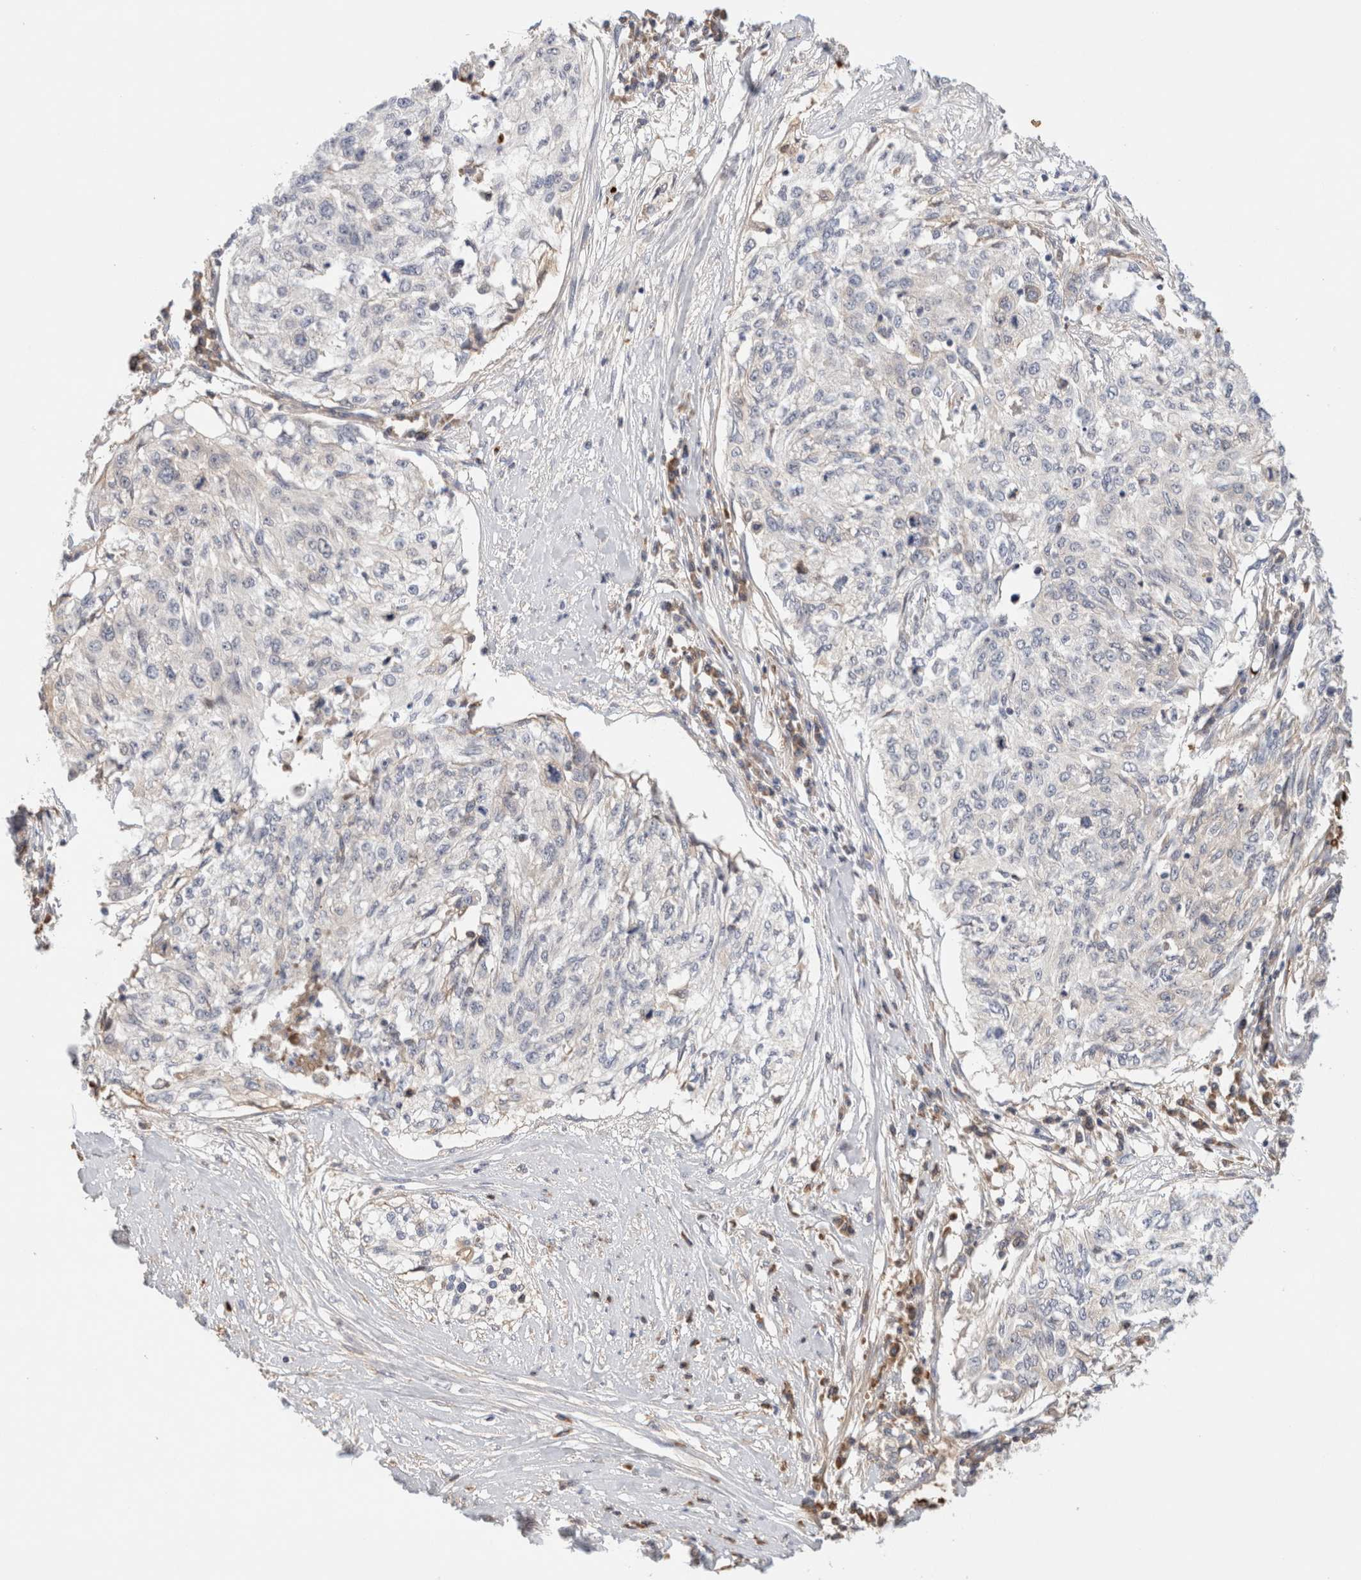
{"staining": {"intensity": "weak", "quantity": "<25%", "location": "cytoplasmic/membranous"}, "tissue": "cervical cancer", "cell_type": "Tumor cells", "image_type": "cancer", "snomed": [{"axis": "morphology", "description": "Squamous cell carcinoma, NOS"}, {"axis": "topography", "description": "Cervix"}], "caption": "The micrograph reveals no significant positivity in tumor cells of cervical squamous cell carcinoma.", "gene": "MST1", "patient": {"sex": "female", "age": 57}}